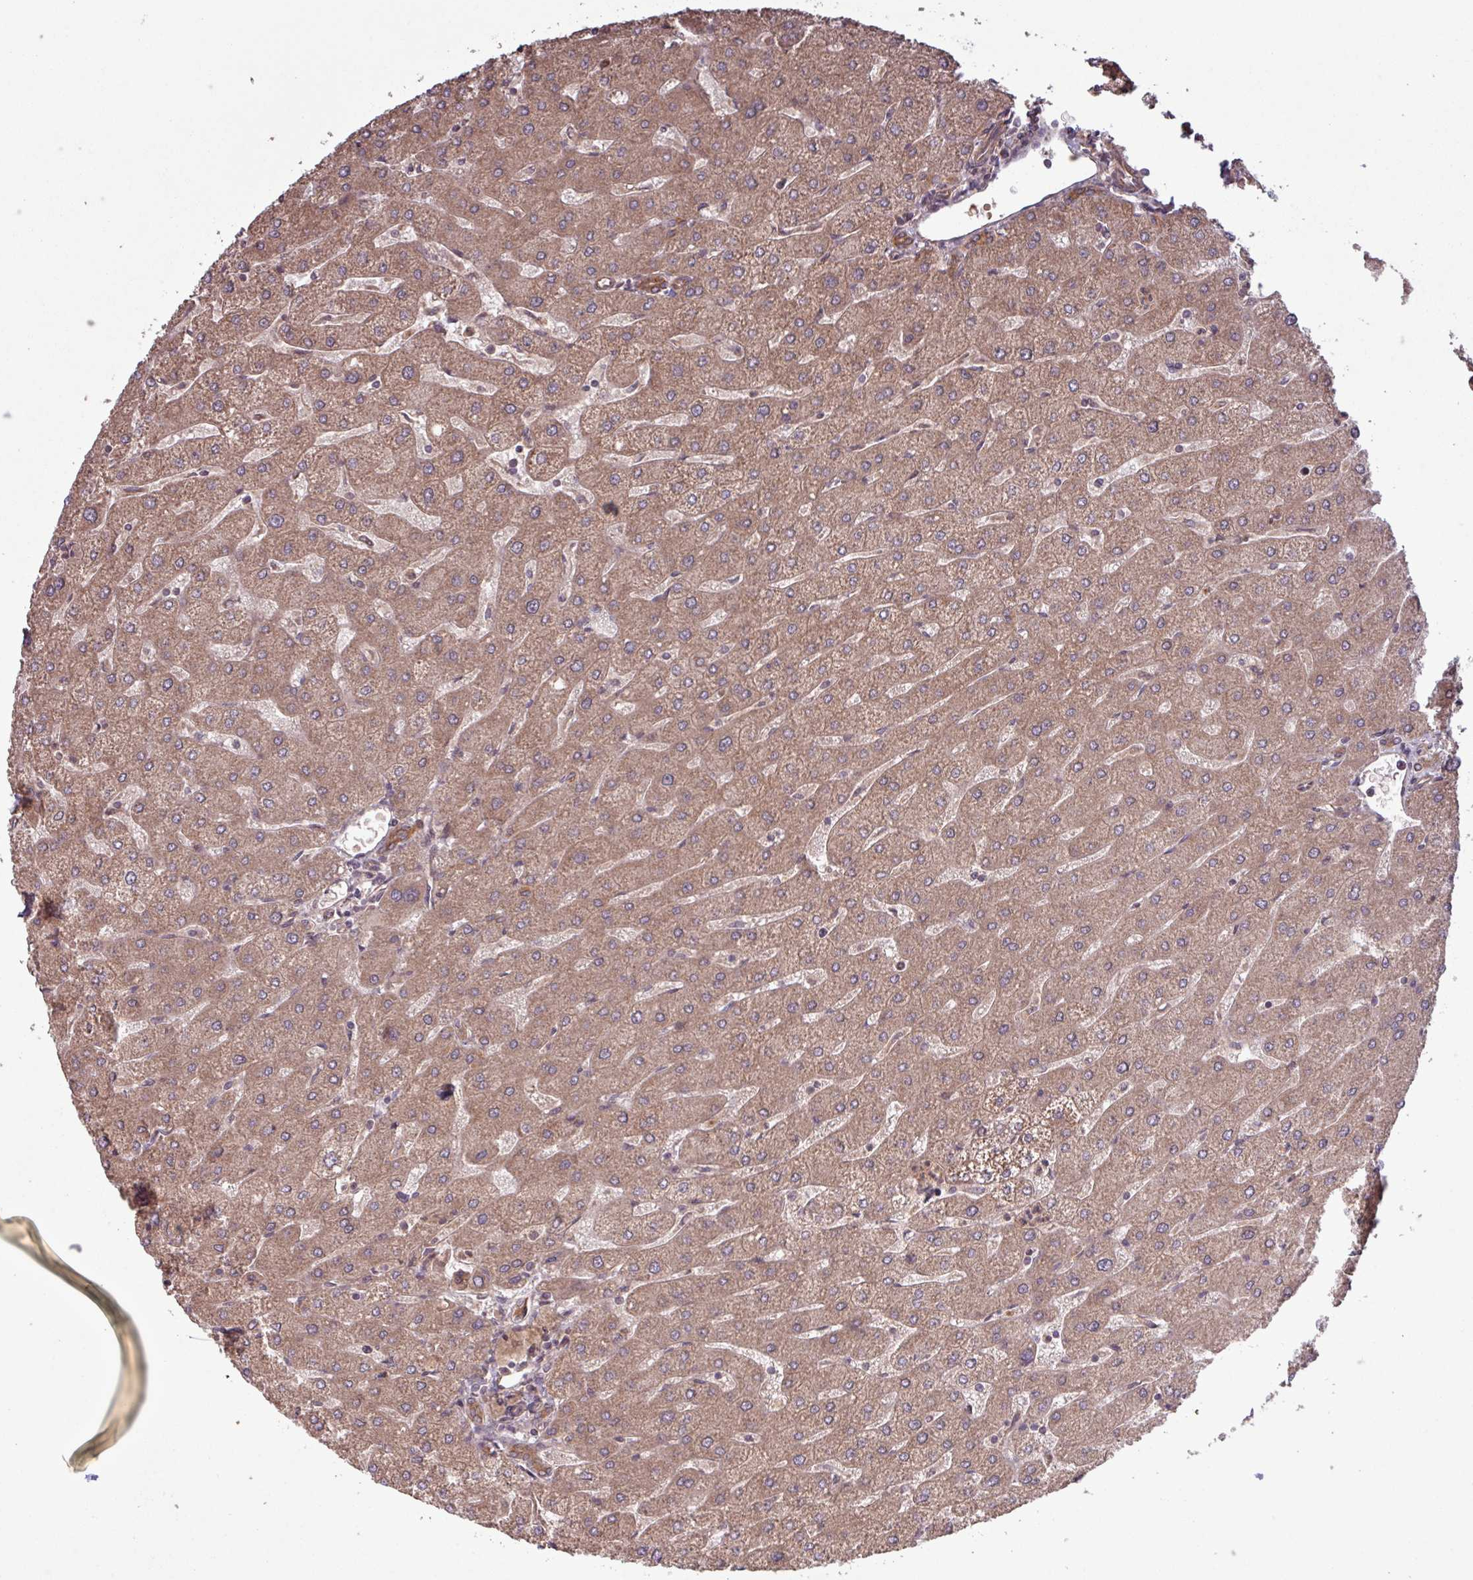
{"staining": {"intensity": "moderate", "quantity": ">75%", "location": "cytoplasmic/membranous"}, "tissue": "liver", "cell_type": "Cholangiocytes", "image_type": "normal", "snomed": [{"axis": "morphology", "description": "Normal tissue, NOS"}, {"axis": "topography", "description": "Liver"}], "caption": "Moderate cytoplasmic/membranous expression for a protein is appreciated in approximately >75% of cholangiocytes of unremarkable liver using IHC.", "gene": "TRABD2A", "patient": {"sex": "male", "age": 67}}